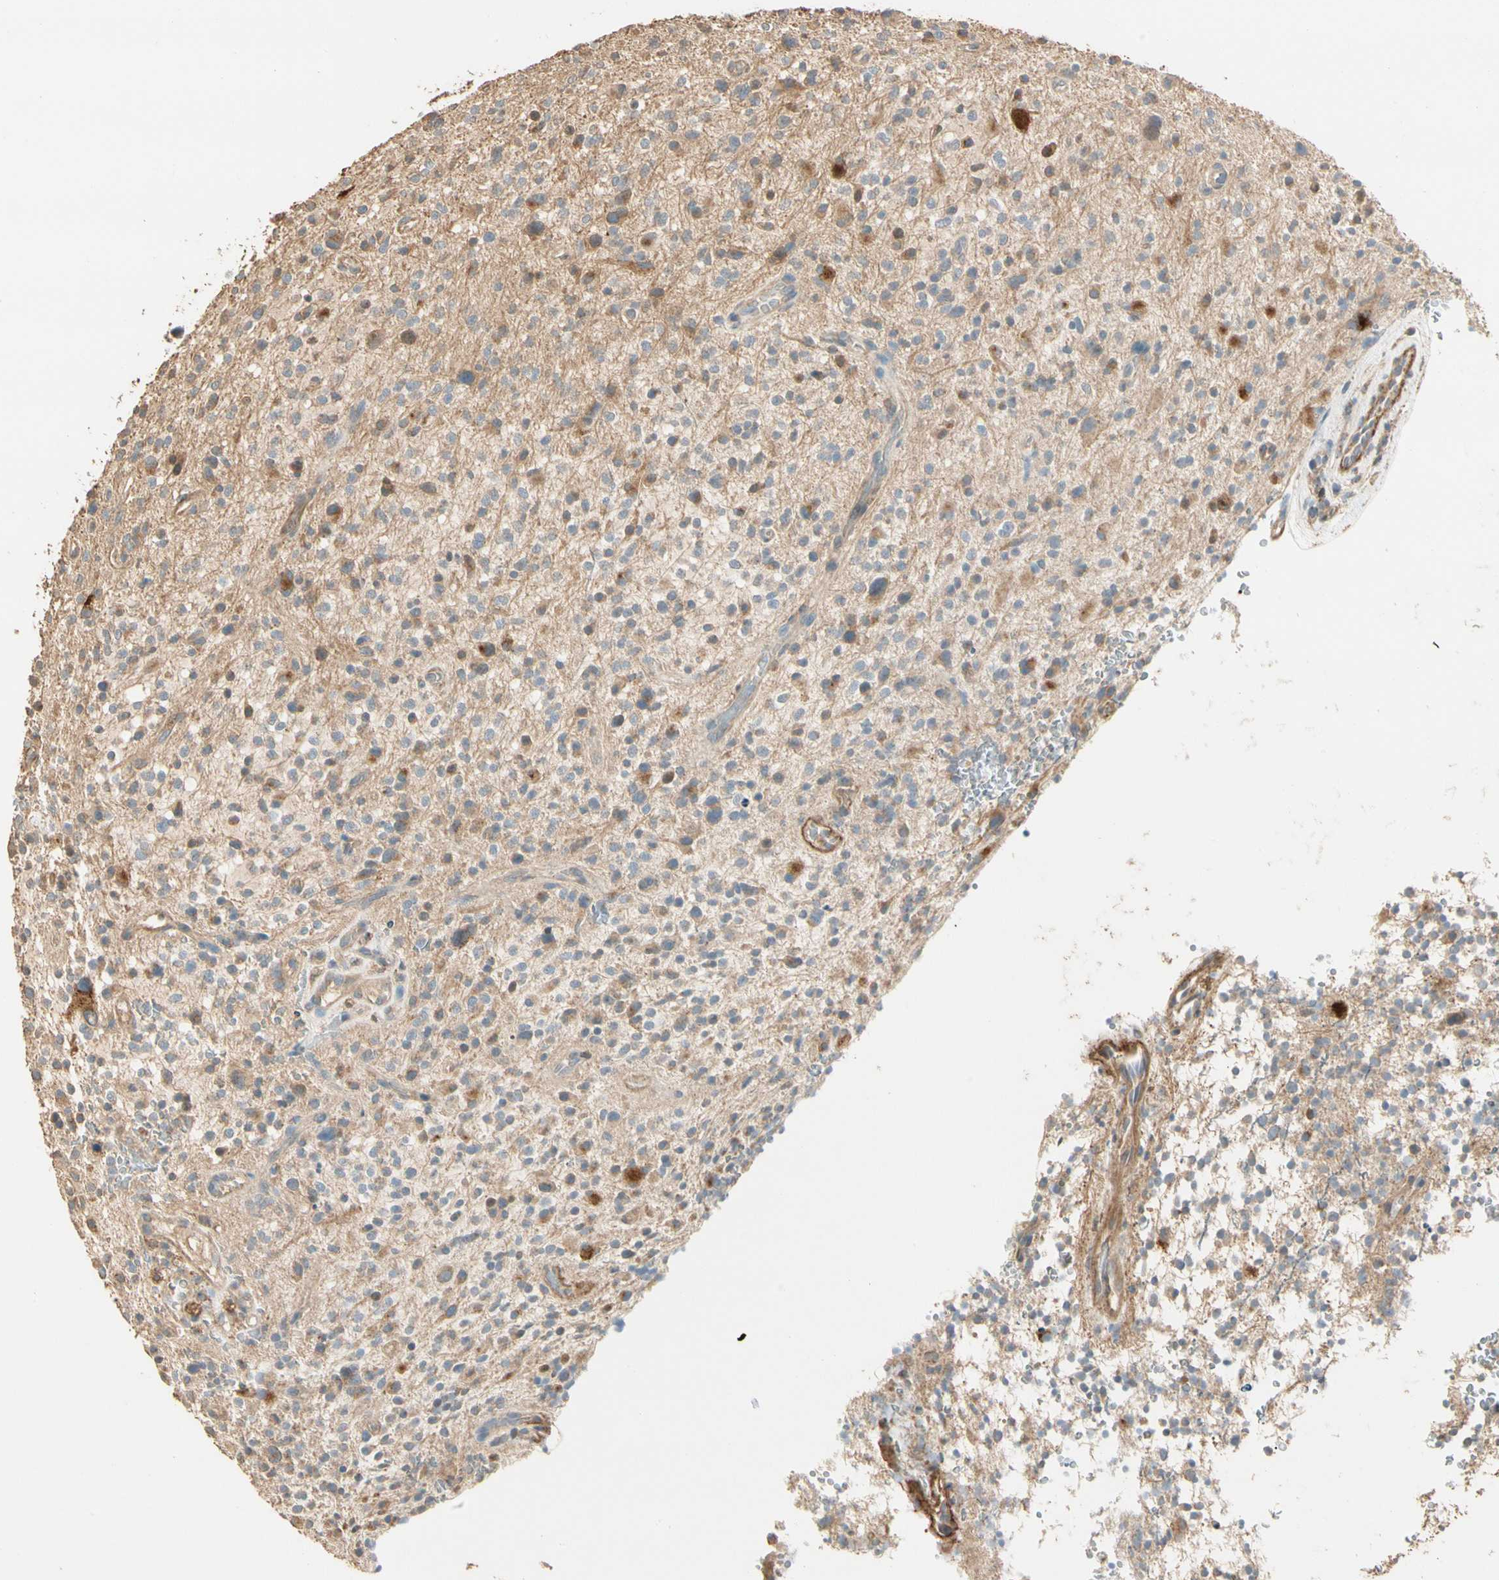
{"staining": {"intensity": "moderate", "quantity": "25%-75%", "location": "cytoplasmic/membranous"}, "tissue": "glioma", "cell_type": "Tumor cells", "image_type": "cancer", "snomed": [{"axis": "morphology", "description": "Glioma, malignant, High grade"}, {"axis": "topography", "description": "Brain"}], "caption": "Glioma stained for a protein (brown) displays moderate cytoplasmic/membranous positive staining in about 25%-75% of tumor cells.", "gene": "CDH6", "patient": {"sex": "male", "age": 48}}